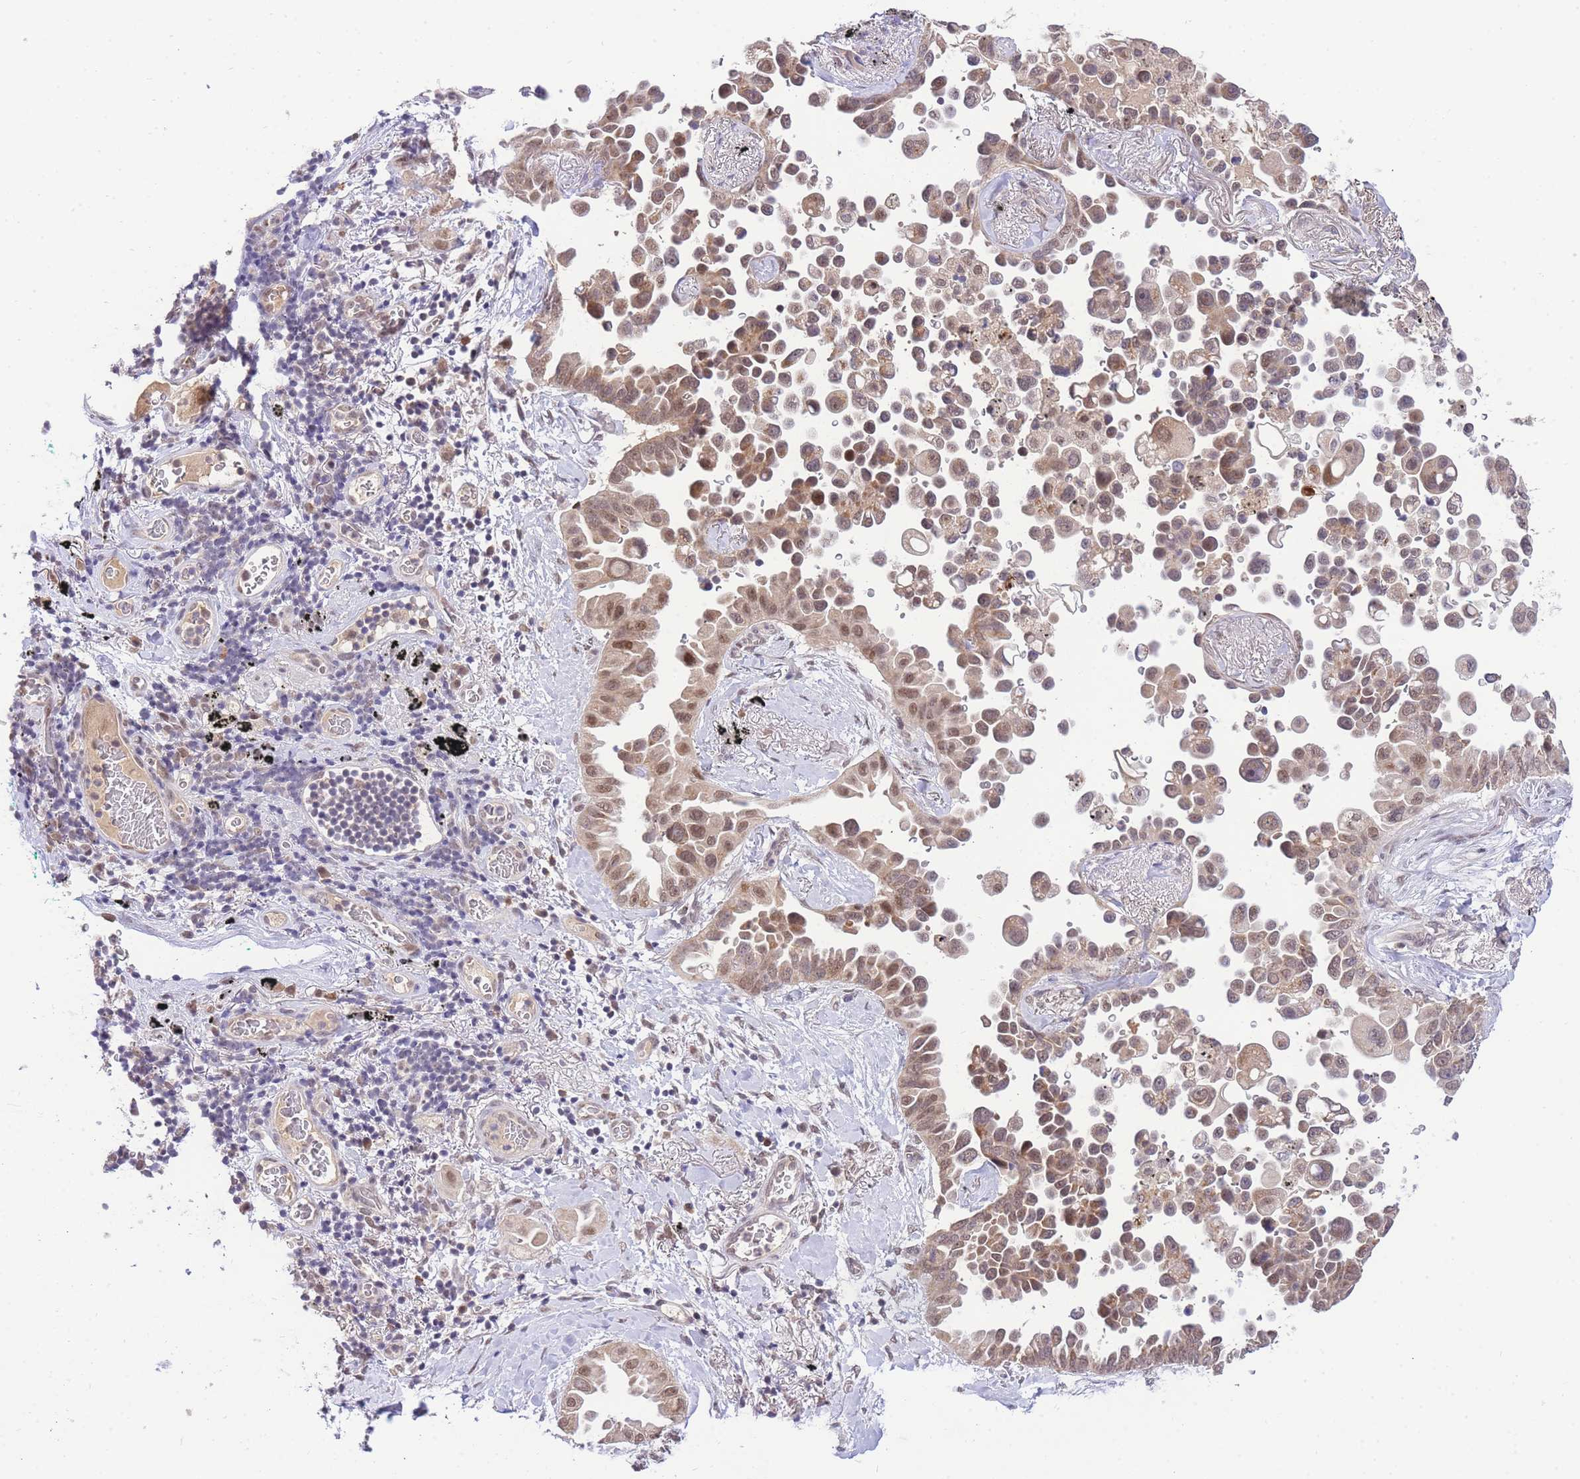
{"staining": {"intensity": "moderate", "quantity": "25%-75%", "location": "cytoplasmic/membranous,nuclear"}, "tissue": "lung cancer", "cell_type": "Tumor cells", "image_type": "cancer", "snomed": [{"axis": "morphology", "description": "Adenocarcinoma, NOS"}, {"axis": "topography", "description": "Lung"}], "caption": "Brown immunohistochemical staining in human adenocarcinoma (lung) demonstrates moderate cytoplasmic/membranous and nuclear staining in about 25%-75% of tumor cells.", "gene": "PUS10", "patient": {"sex": "female", "age": 67}}